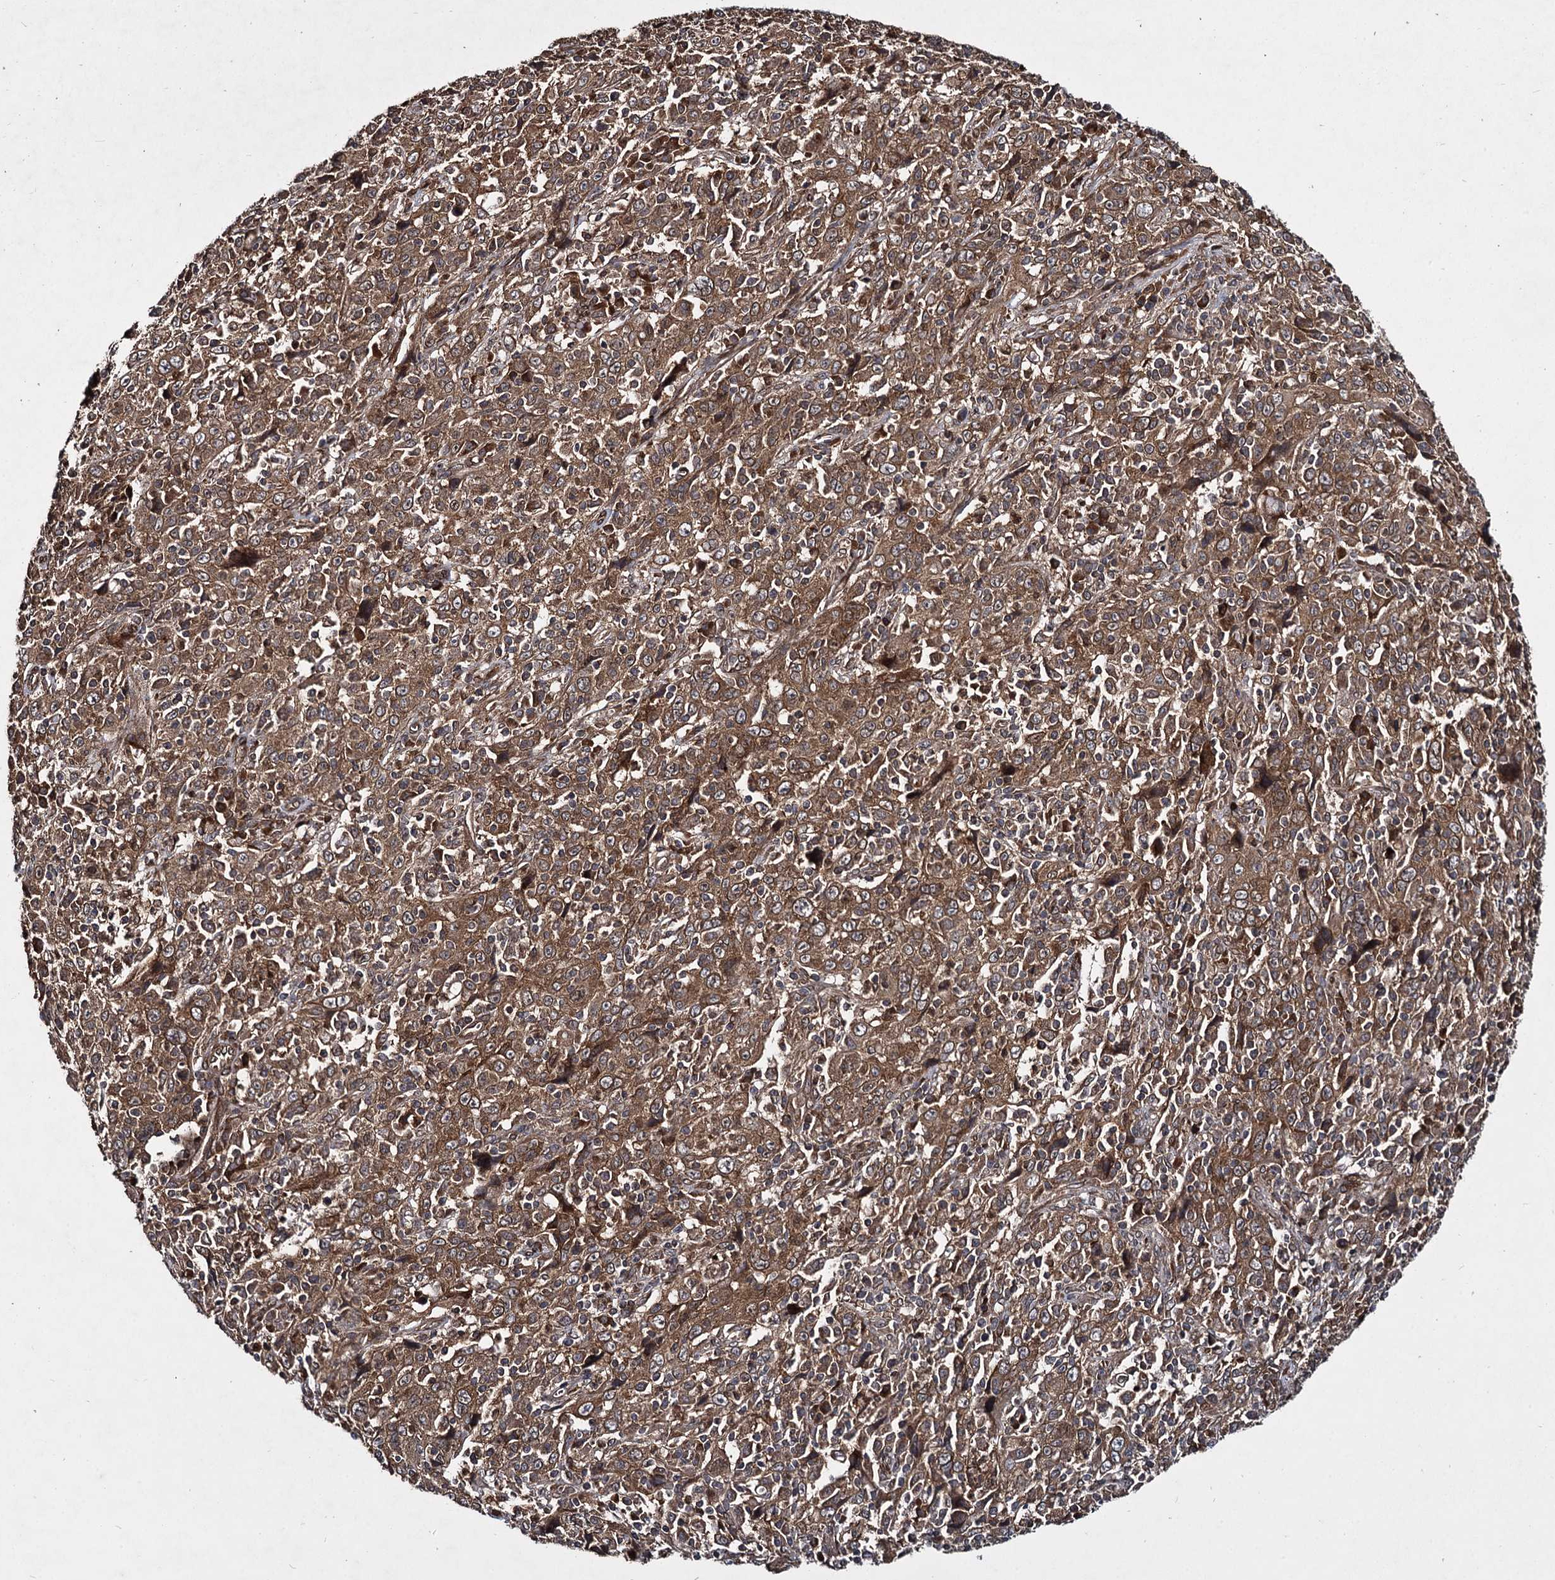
{"staining": {"intensity": "moderate", "quantity": ">75%", "location": "cytoplasmic/membranous"}, "tissue": "cervical cancer", "cell_type": "Tumor cells", "image_type": "cancer", "snomed": [{"axis": "morphology", "description": "Squamous cell carcinoma, NOS"}, {"axis": "topography", "description": "Cervix"}], "caption": "IHC histopathology image of neoplastic tissue: human cervical cancer stained using IHC exhibits medium levels of moderate protein expression localized specifically in the cytoplasmic/membranous of tumor cells, appearing as a cytoplasmic/membranous brown color.", "gene": "DCP1B", "patient": {"sex": "female", "age": 46}}